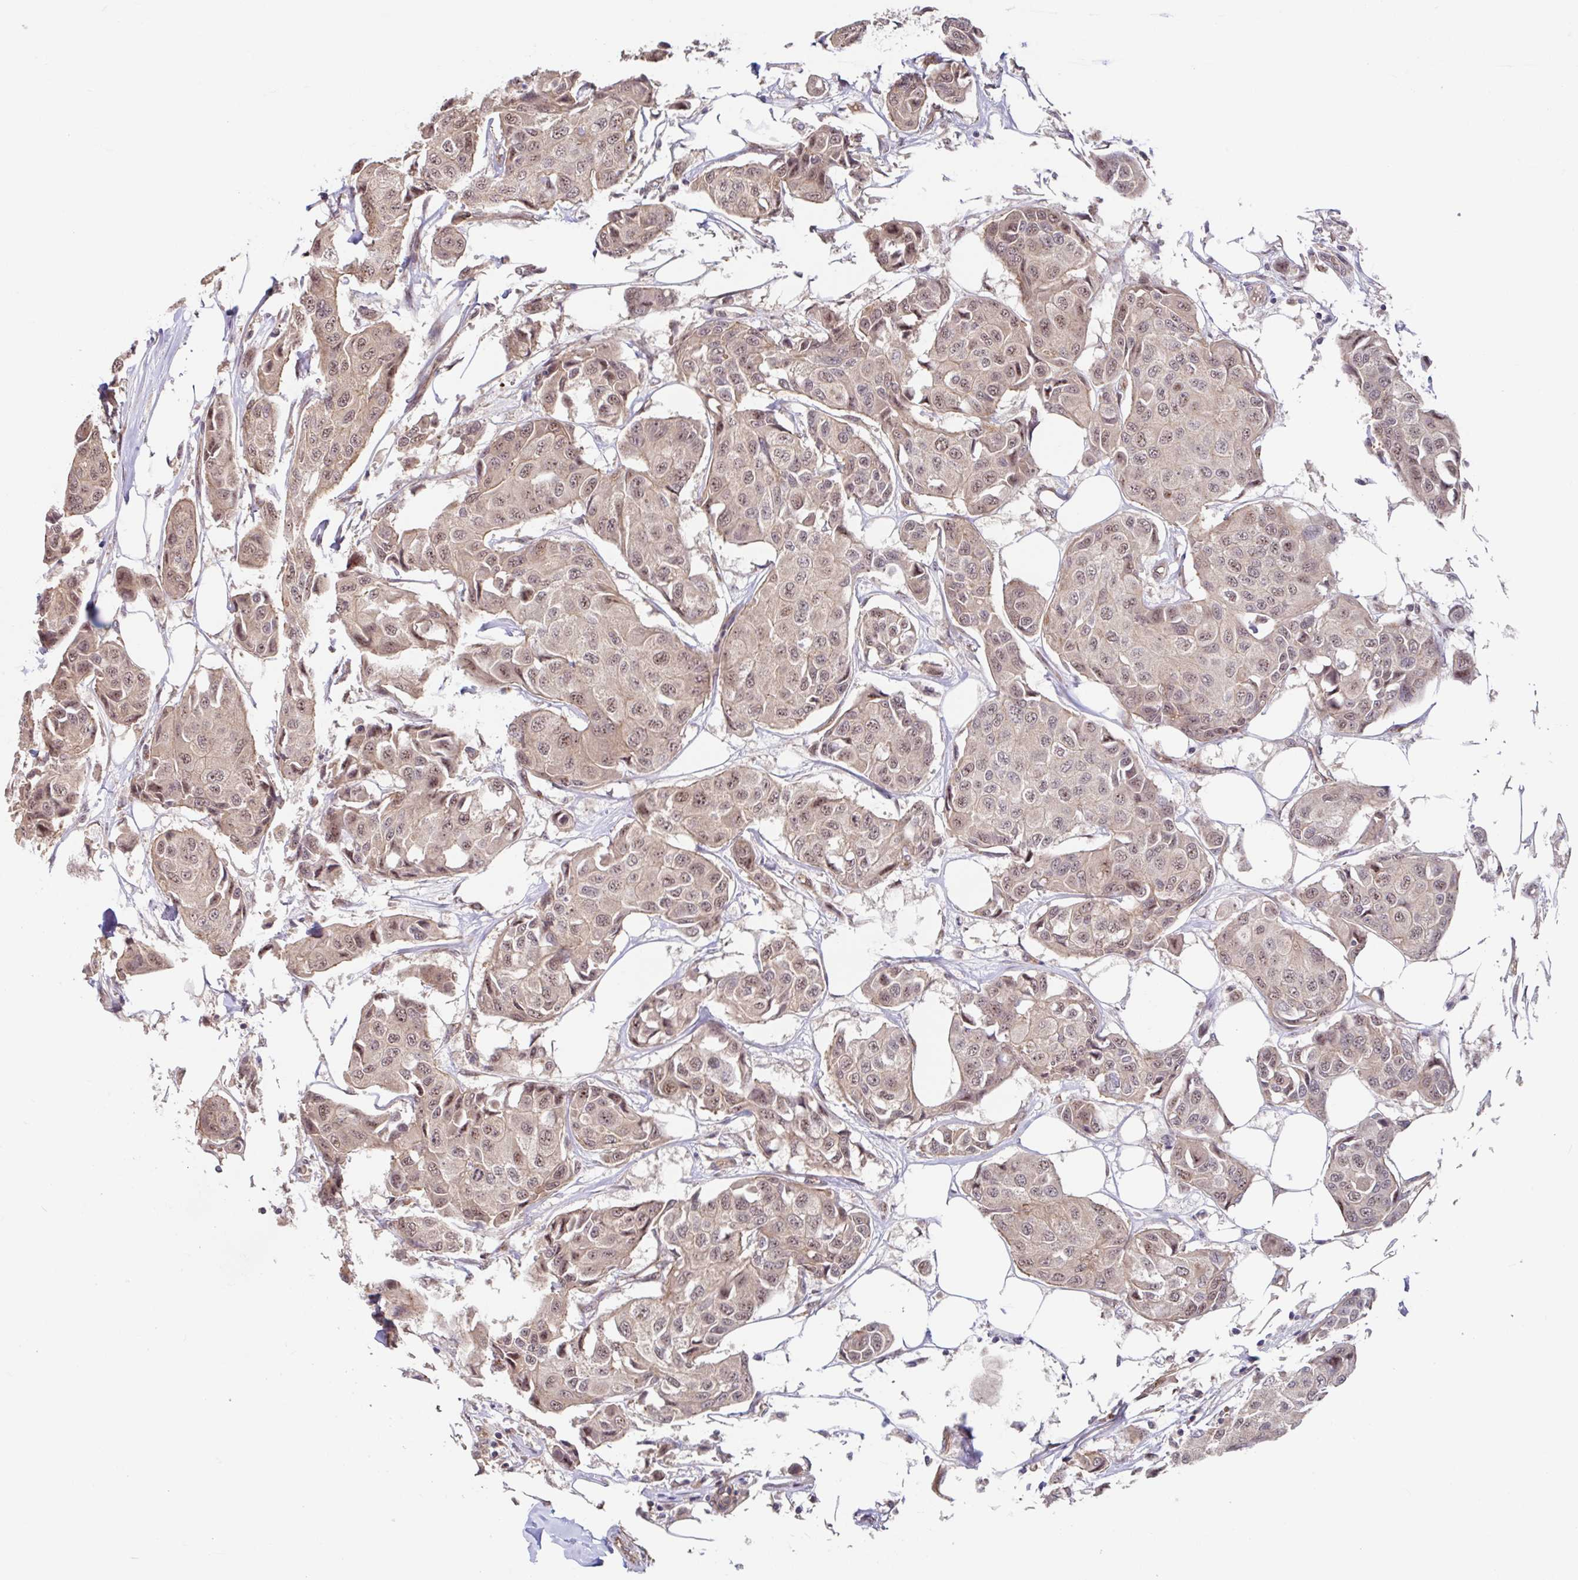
{"staining": {"intensity": "weak", "quantity": ">75%", "location": "nuclear"}, "tissue": "breast cancer", "cell_type": "Tumor cells", "image_type": "cancer", "snomed": [{"axis": "morphology", "description": "Duct carcinoma"}, {"axis": "topography", "description": "Breast"}, {"axis": "topography", "description": "Lymph node"}], "caption": "About >75% of tumor cells in human breast invasive ductal carcinoma display weak nuclear protein expression as visualized by brown immunohistochemical staining.", "gene": "STYXL1", "patient": {"sex": "female", "age": 80}}